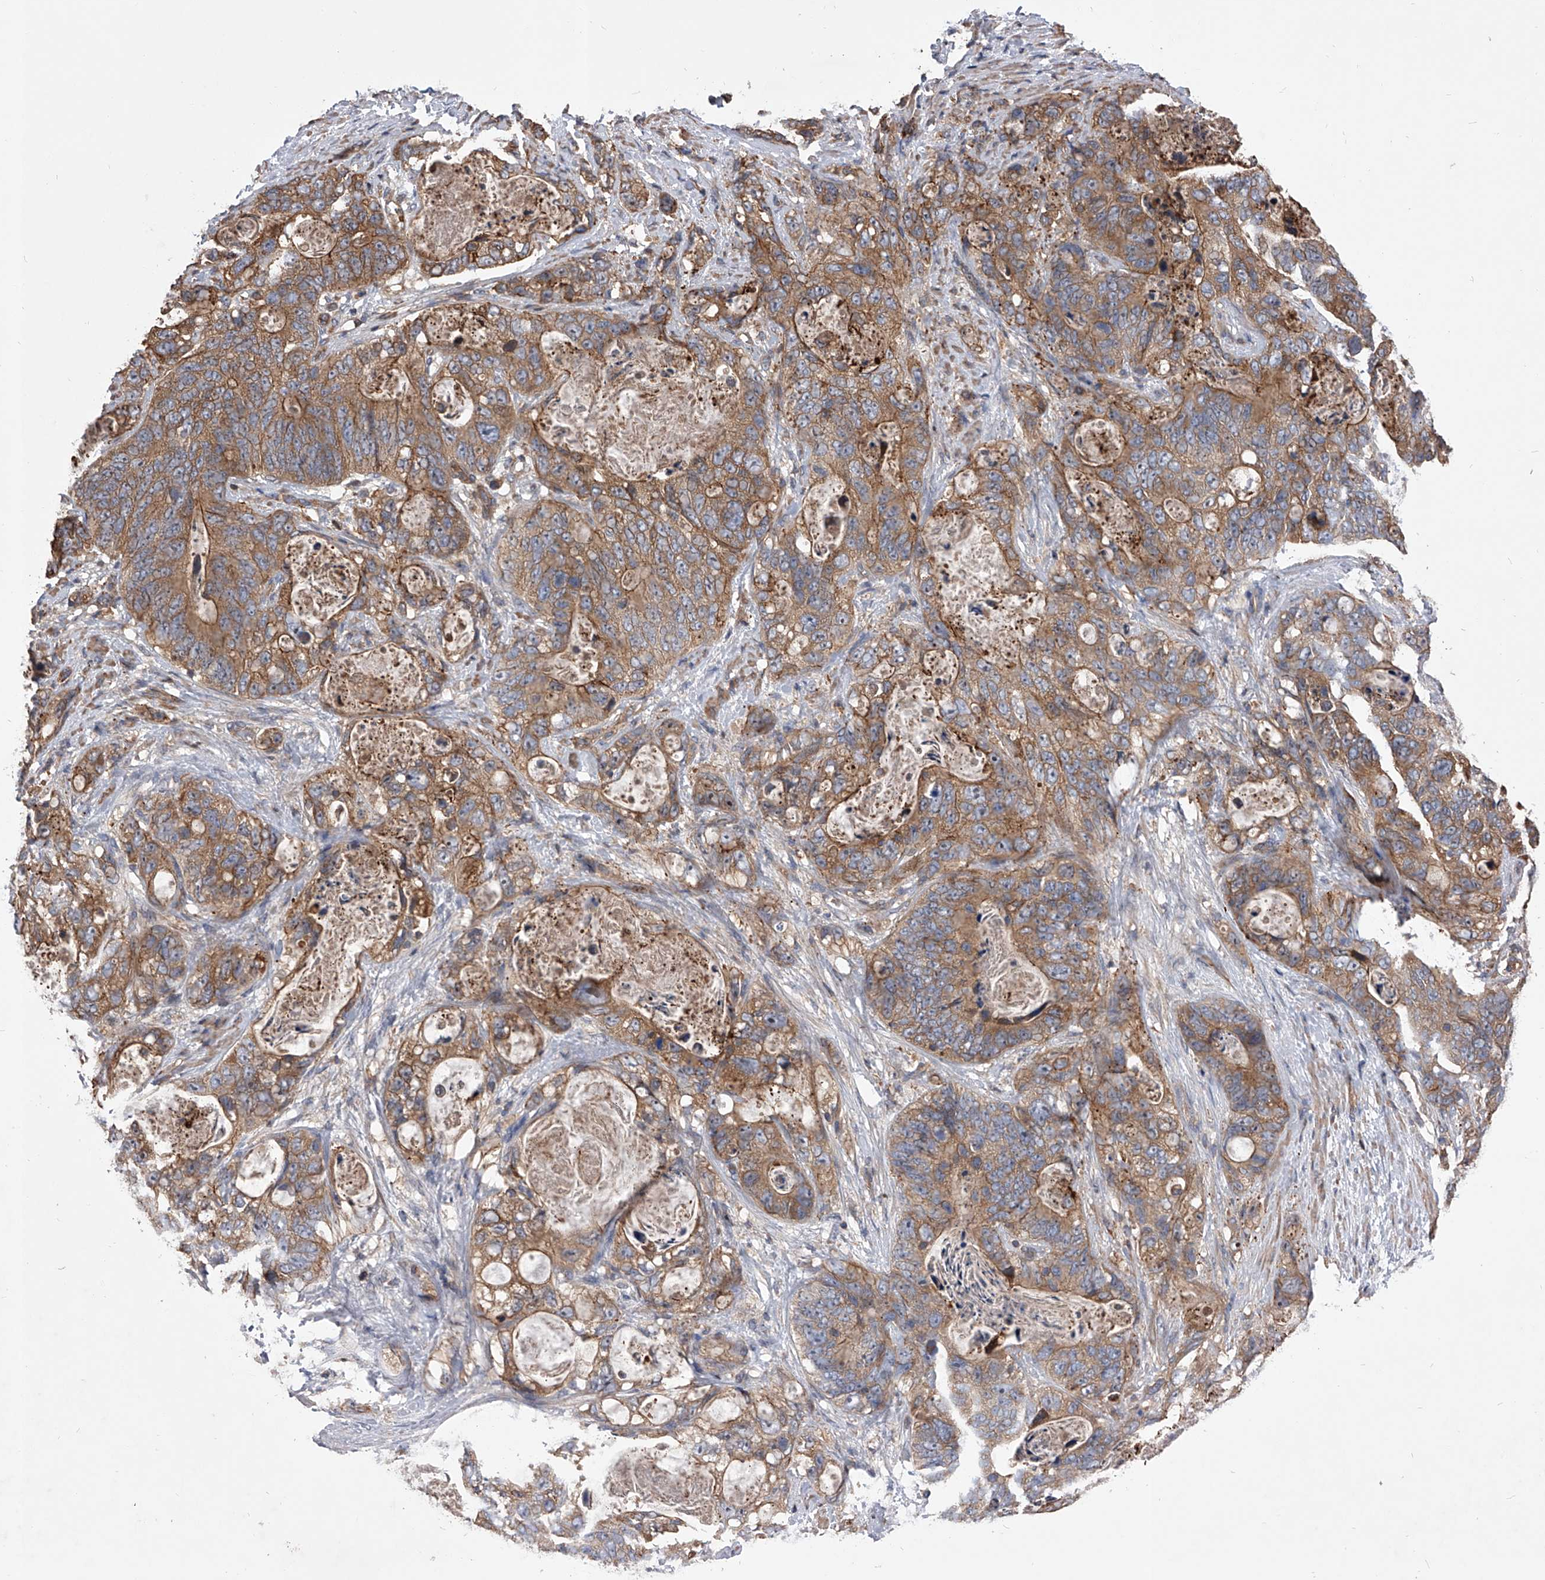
{"staining": {"intensity": "moderate", "quantity": ">75%", "location": "cytoplasmic/membranous"}, "tissue": "stomach cancer", "cell_type": "Tumor cells", "image_type": "cancer", "snomed": [{"axis": "morphology", "description": "Normal tissue, NOS"}, {"axis": "morphology", "description": "Adenocarcinoma, NOS"}, {"axis": "topography", "description": "Stomach"}], "caption": "Immunohistochemical staining of human adenocarcinoma (stomach) shows moderate cytoplasmic/membranous protein positivity in approximately >75% of tumor cells.", "gene": "CUL7", "patient": {"sex": "female", "age": 89}}